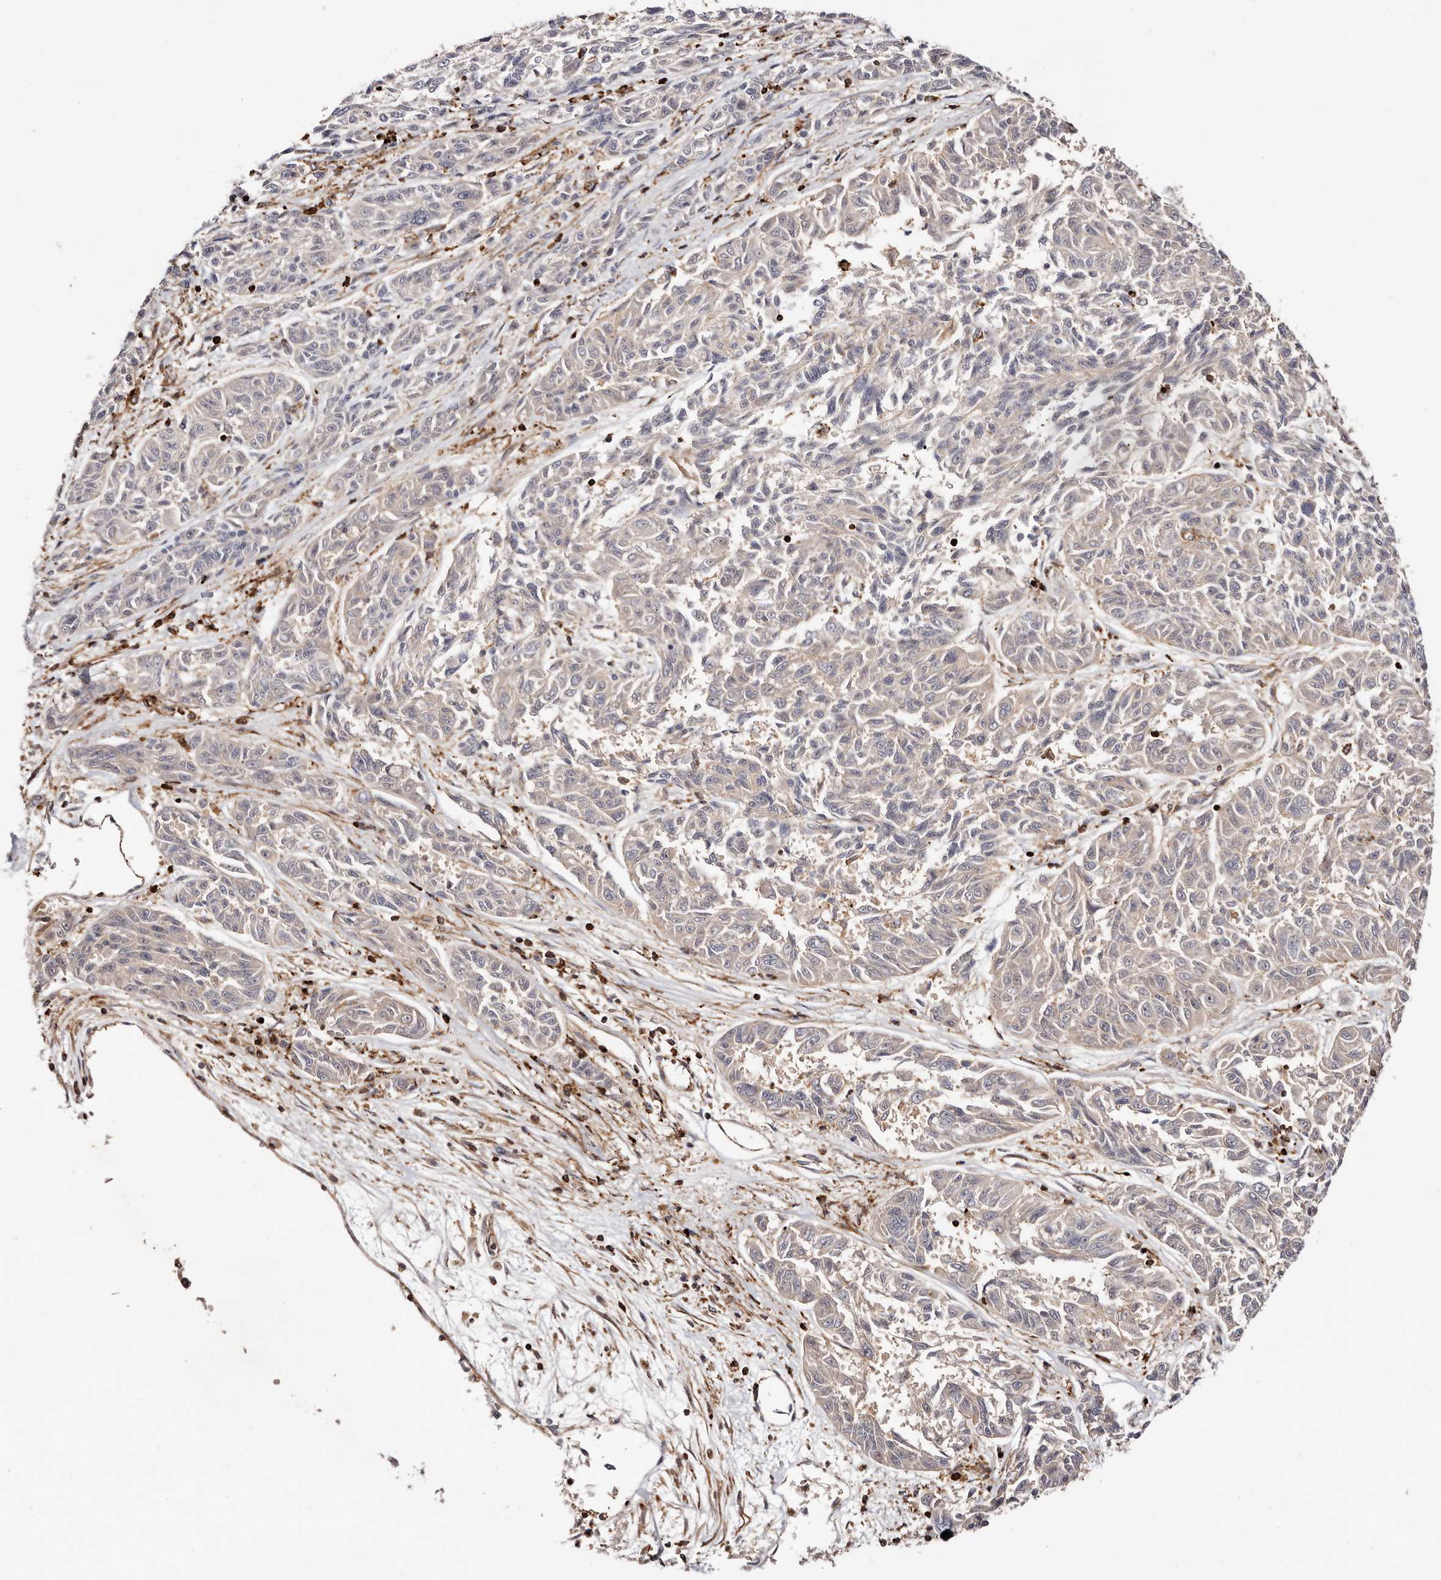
{"staining": {"intensity": "negative", "quantity": "none", "location": "none"}, "tissue": "melanoma", "cell_type": "Tumor cells", "image_type": "cancer", "snomed": [{"axis": "morphology", "description": "Malignant melanoma, NOS"}, {"axis": "topography", "description": "Skin"}], "caption": "Histopathology image shows no significant protein positivity in tumor cells of malignant melanoma. The staining was performed using DAB (3,3'-diaminobenzidine) to visualize the protein expression in brown, while the nuclei were stained in blue with hematoxylin (Magnification: 20x).", "gene": "PTPN22", "patient": {"sex": "male", "age": 53}}